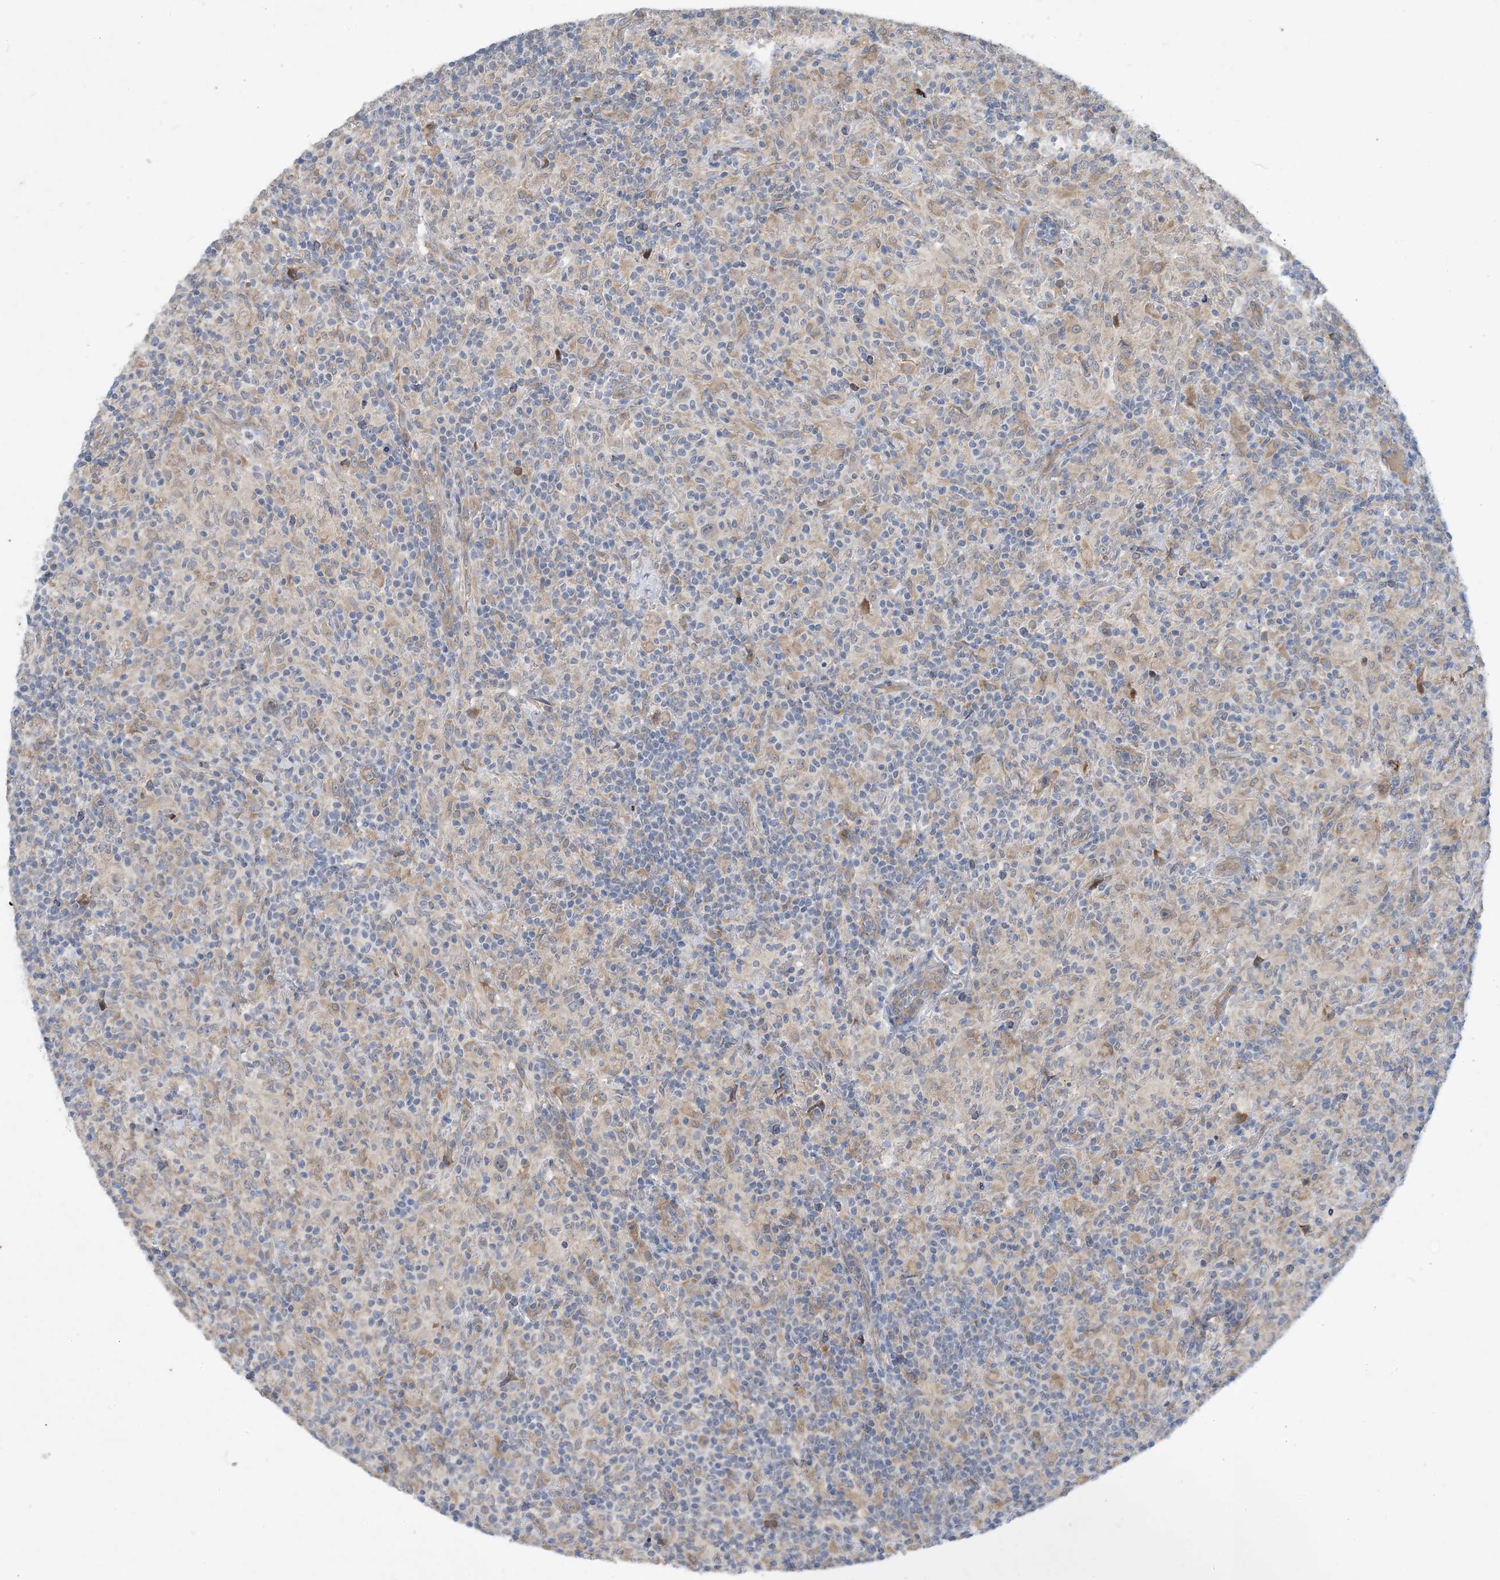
{"staining": {"intensity": "weak", "quantity": "<25%", "location": "cytoplasmic/membranous"}, "tissue": "lymphoma", "cell_type": "Tumor cells", "image_type": "cancer", "snomed": [{"axis": "morphology", "description": "Hodgkin's disease, NOS"}, {"axis": "topography", "description": "Lymph node"}], "caption": "High magnification brightfield microscopy of lymphoma stained with DAB (3,3'-diaminobenzidine) (brown) and counterstained with hematoxylin (blue): tumor cells show no significant expression. The staining is performed using DAB brown chromogen with nuclei counter-stained in using hematoxylin.", "gene": "PHOSPHO2", "patient": {"sex": "male", "age": 70}}